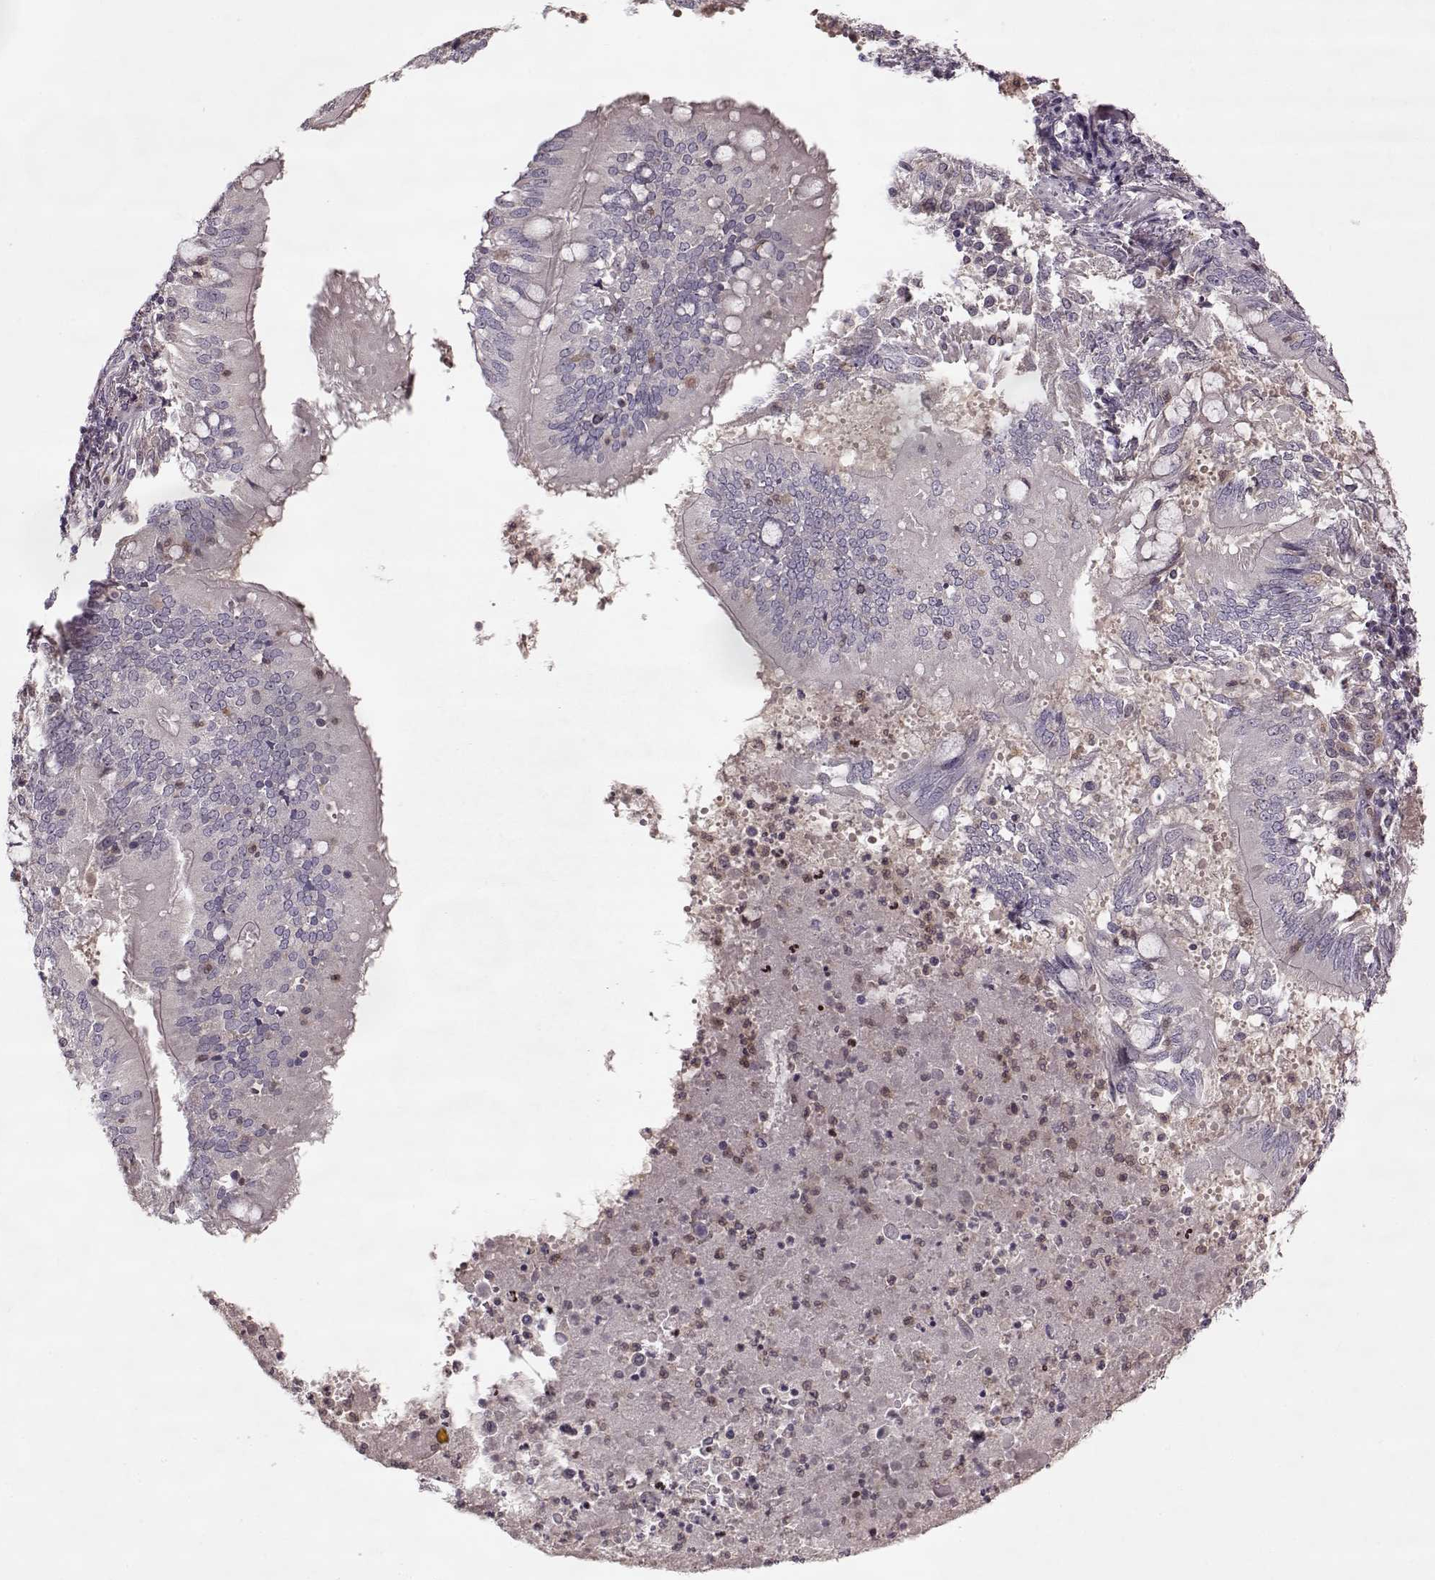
{"staining": {"intensity": "negative", "quantity": "none", "location": "none"}, "tissue": "lung cancer", "cell_type": "Tumor cells", "image_type": "cancer", "snomed": [{"axis": "morphology", "description": "Normal tissue, NOS"}, {"axis": "morphology", "description": "Squamous cell carcinoma, NOS"}, {"axis": "topography", "description": "Bronchus"}, {"axis": "topography", "description": "Lung"}], "caption": "The IHC image has no significant expression in tumor cells of lung cancer (squamous cell carcinoma) tissue. Nuclei are stained in blue.", "gene": "ACOT11", "patient": {"sex": "male", "age": 64}}